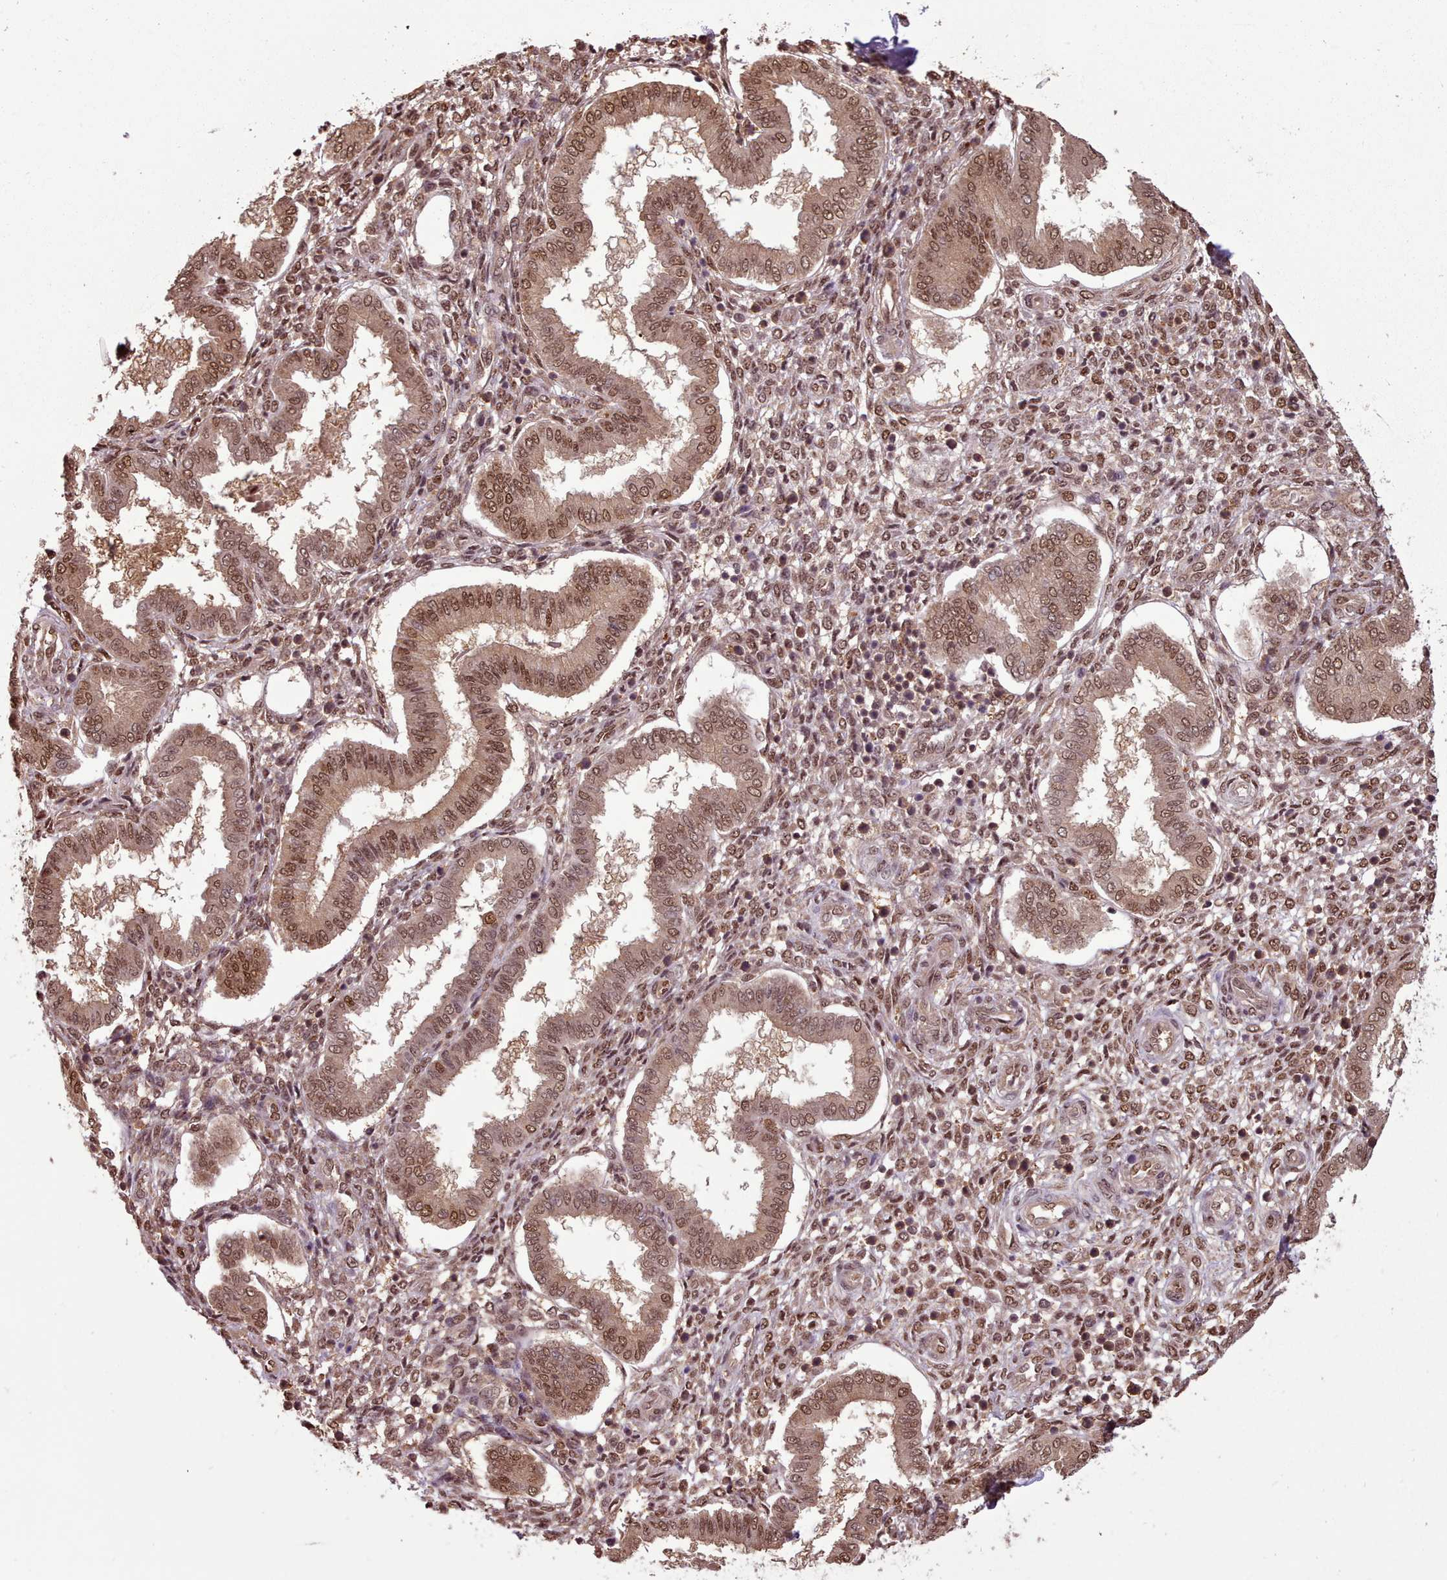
{"staining": {"intensity": "moderate", "quantity": ">75%", "location": "nuclear"}, "tissue": "endometrium", "cell_type": "Cells in endometrial stroma", "image_type": "normal", "snomed": [{"axis": "morphology", "description": "Normal tissue, NOS"}, {"axis": "topography", "description": "Endometrium"}], "caption": "Endometrium stained with DAB (3,3'-diaminobenzidine) immunohistochemistry (IHC) displays medium levels of moderate nuclear expression in approximately >75% of cells in endometrial stroma. The staining was performed using DAB (3,3'-diaminobenzidine), with brown indicating positive protein expression. Nuclei are stained blue with hematoxylin.", "gene": "RPS27A", "patient": {"sex": "female", "age": 24}}